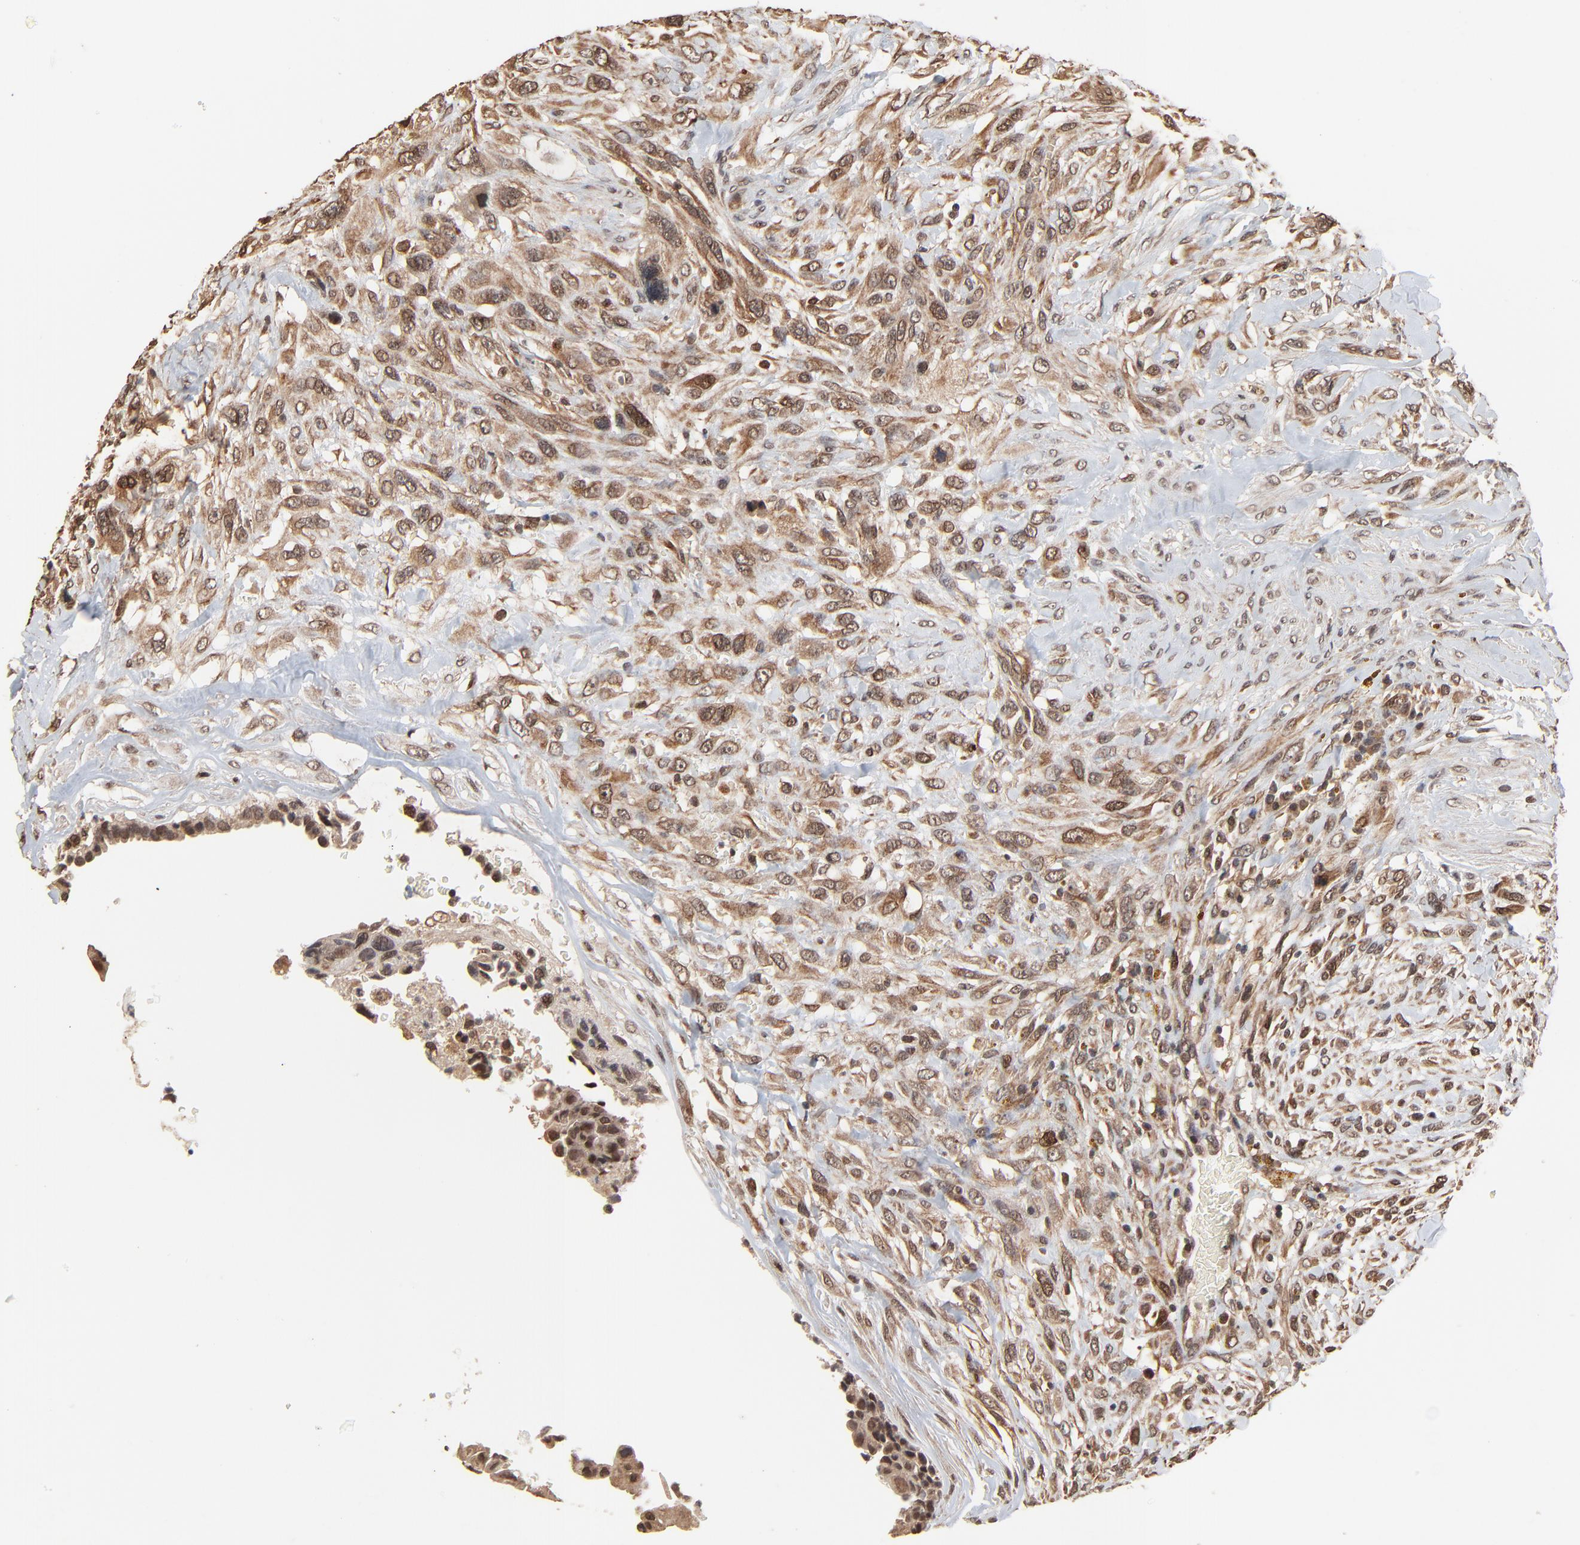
{"staining": {"intensity": "moderate", "quantity": ">75%", "location": "cytoplasmic/membranous,nuclear"}, "tissue": "breast cancer", "cell_type": "Tumor cells", "image_type": "cancer", "snomed": [{"axis": "morphology", "description": "Neoplasm, malignant, NOS"}, {"axis": "topography", "description": "Breast"}], "caption": "An image of human breast cancer (malignant neoplasm) stained for a protein exhibits moderate cytoplasmic/membranous and nuclear brown staining in tumor cells.", "gene": "FAM227A", "patient": {"sex": "female", "age": 50}}